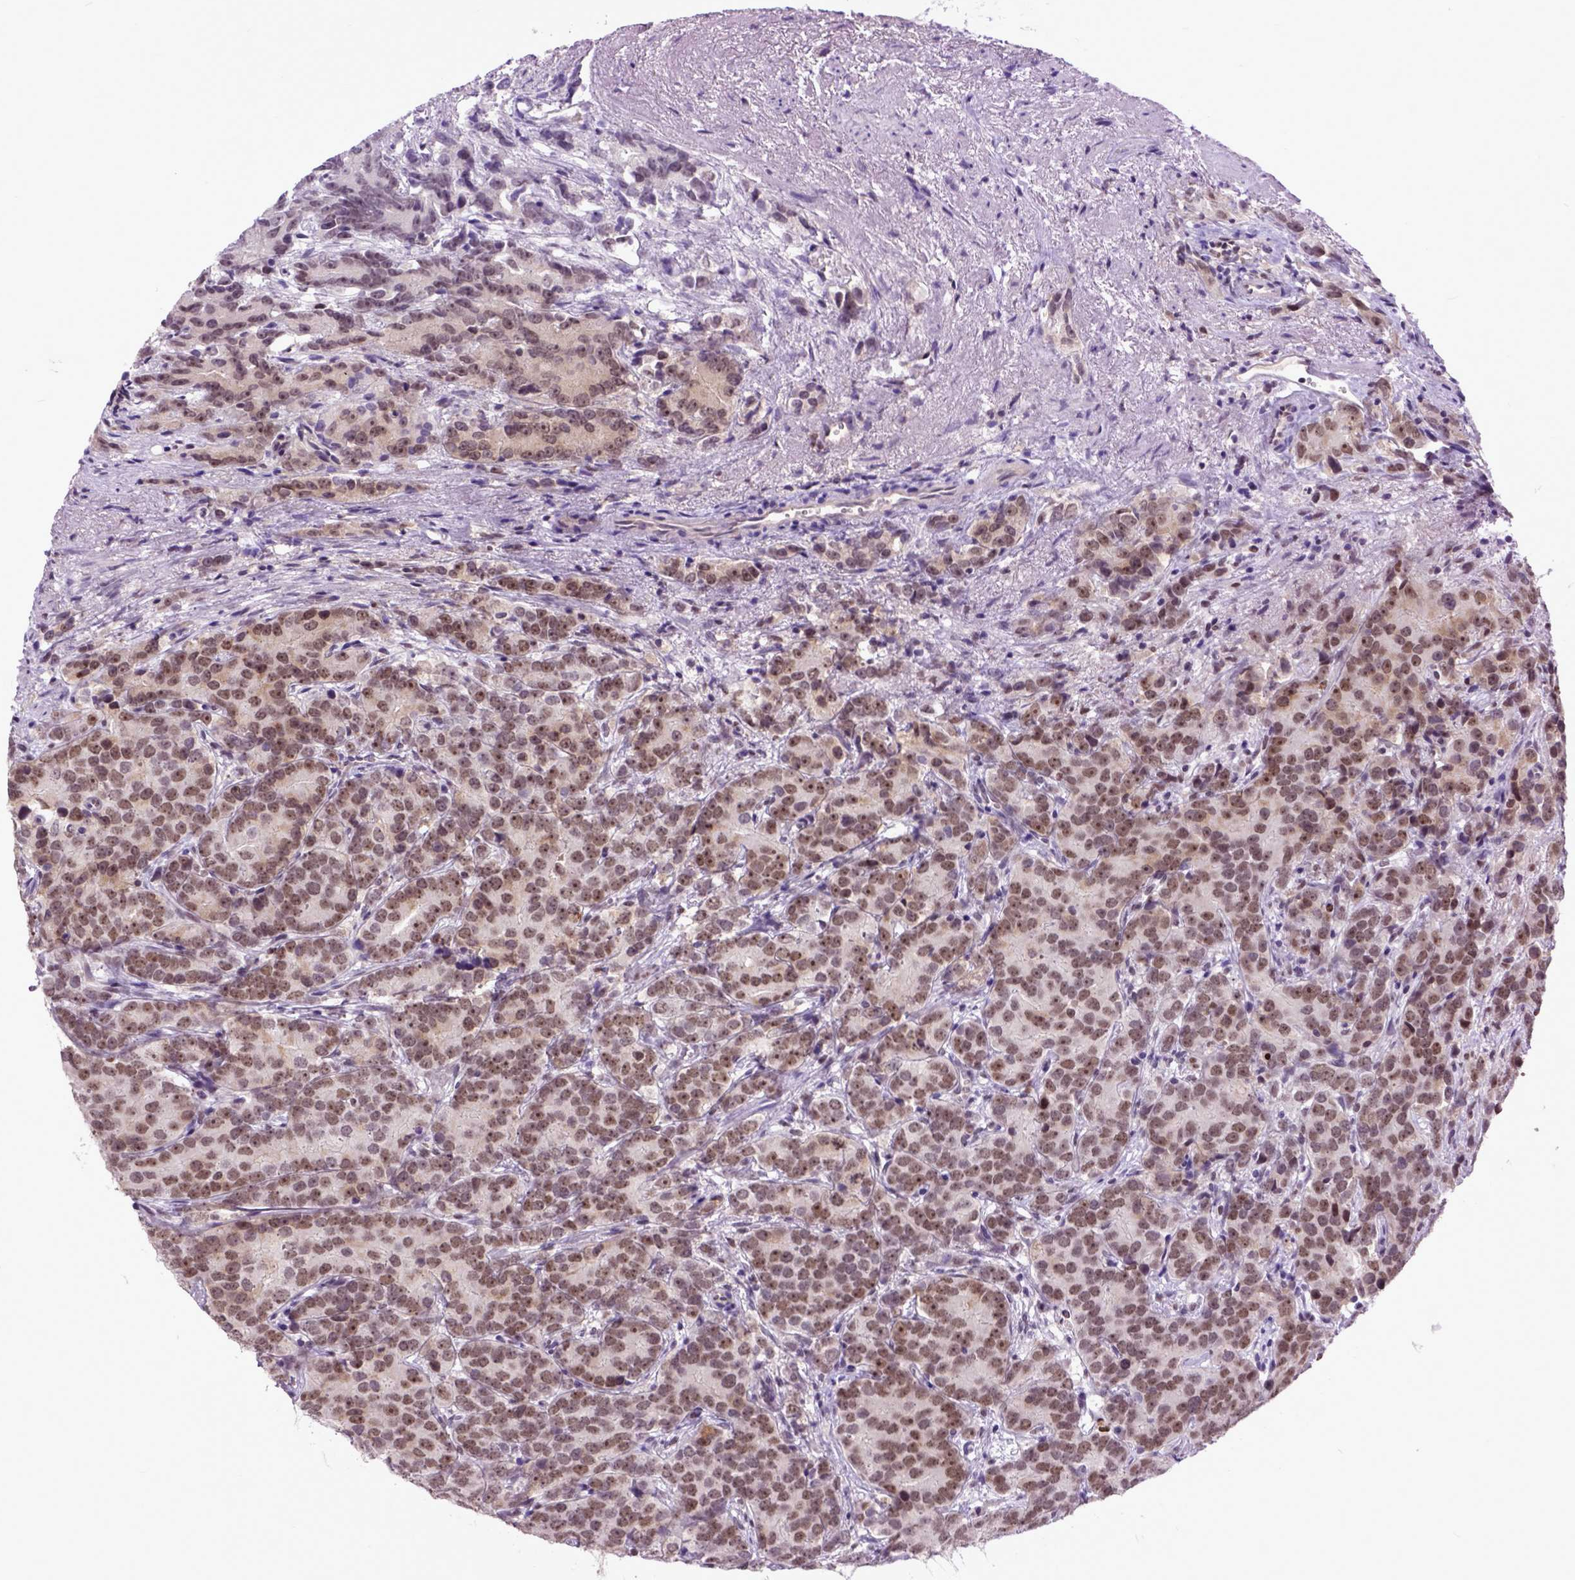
{"staining": {"intensity": "moderate", "quantity": ">75%", "location": "nuclear"}, "tissue": "prostate cancer", "cell_type": "Tumor cells", "image_type": "cancer", "snomed": [{"axis": "morphology", "description": "Adenocarcinoma, High grade"}, {"axis": "topography", "description": "Prostate"}], "caption": "IHC (DAB (3,3'-diaminobenzidine)) staining of prostate adenocarcinoma (high-grade) reveals moderate nuclear protein expression in about >75% of tumor cells. IHC stains the protein of interest in brown and the nuclei are stained blue.", "gene": "RCC2", "patient": {"sex": "male", "age": 90}}